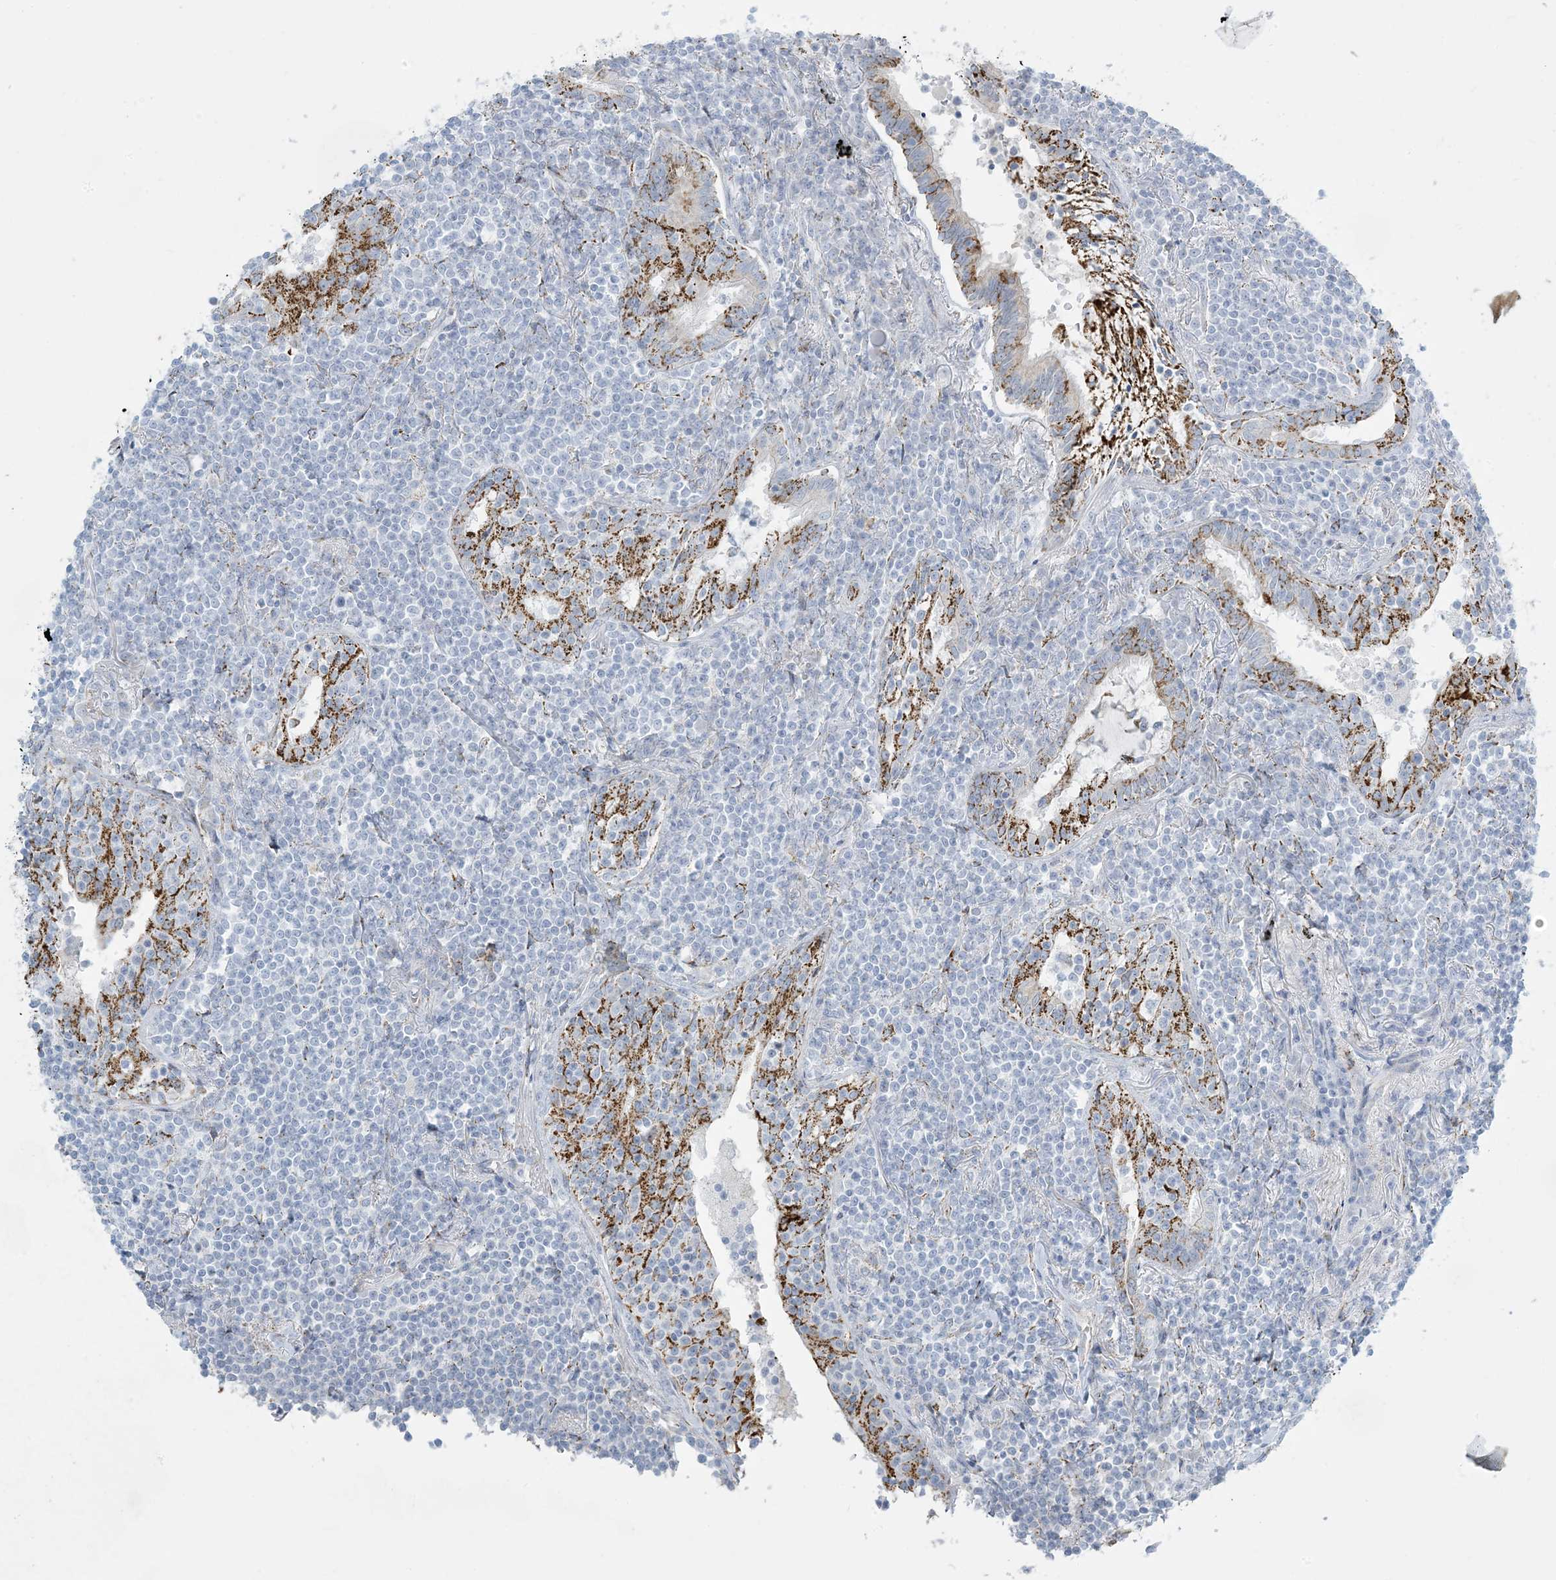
{"staining": {"intensity": "negative", "quantity": "none", "location": "none"}, "tissue": "lymphoma", "cell_type": "Tumor cells", "image_type": "cancer", "snomed": [{"axis": "morphology", "description": "Malignant lymphoma, non-Hodgkin's type, Low grade"}, {"axis": "topography", "description": "Lung"}], "caption": "Lymphoma was stained to show a protein in brown. There is no significant positivity in tumor cells.", "gene": "ZDHHC4", "patient": {"sex": "female", "age": 71}}